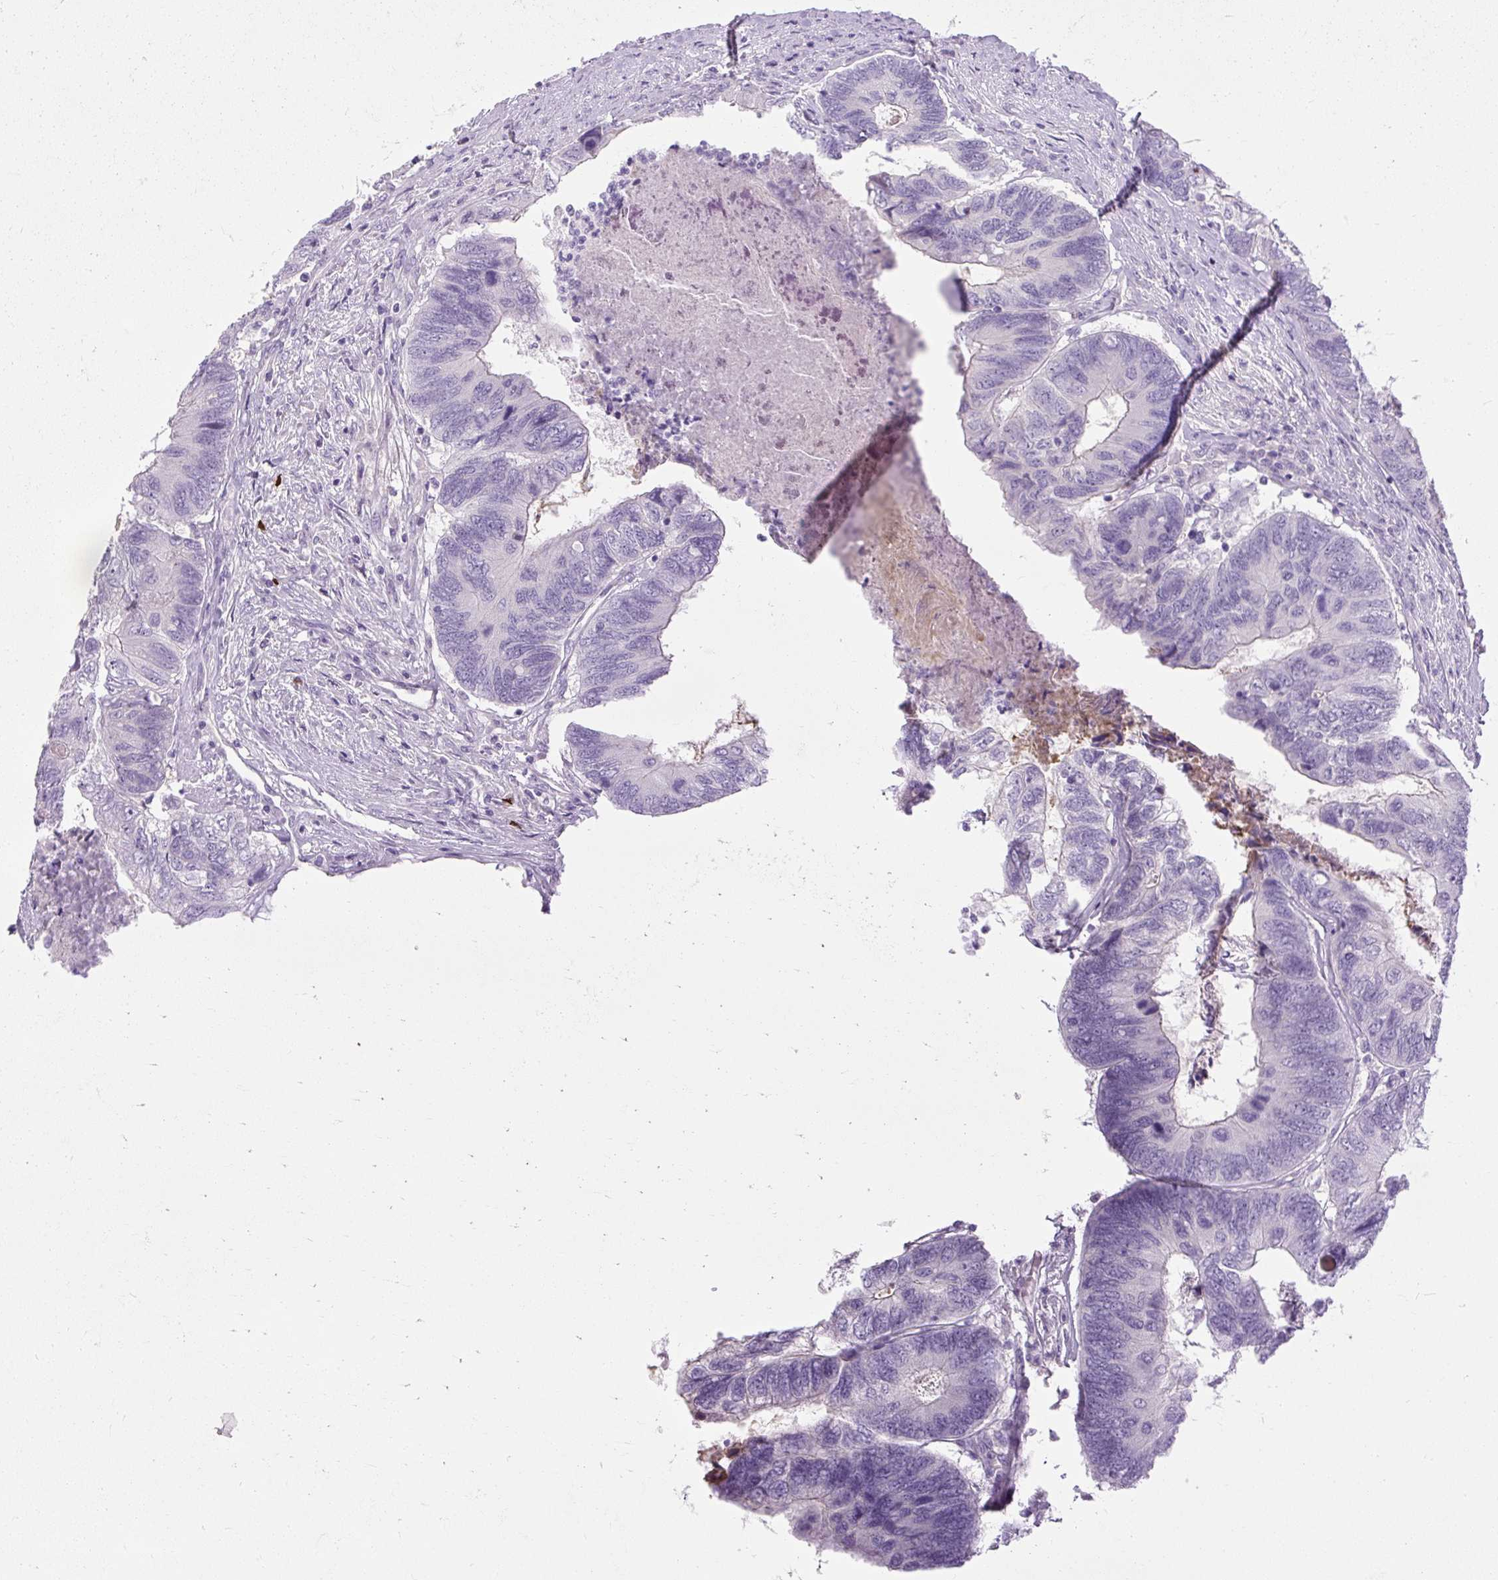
{"staining": {"intensity": "negative", "quantity": "none", "location": "none"}, "tissue": "colorectal cancer", "cell_type": "Tumor cells", "image_type": "cancer", "snomed": [{"axis": "morphology", "description": "Adenocarcinoma, NOS"}, {"axis": "topography", "description": "Colon"}], "caption": "IHC micrograph of human adenocarcinoma (colorectal) stained for a protein (brown), which reveals no expression in tumor cells.", "gene": "ARRDC2", "patient": {"sex": "female", "age": 67}}